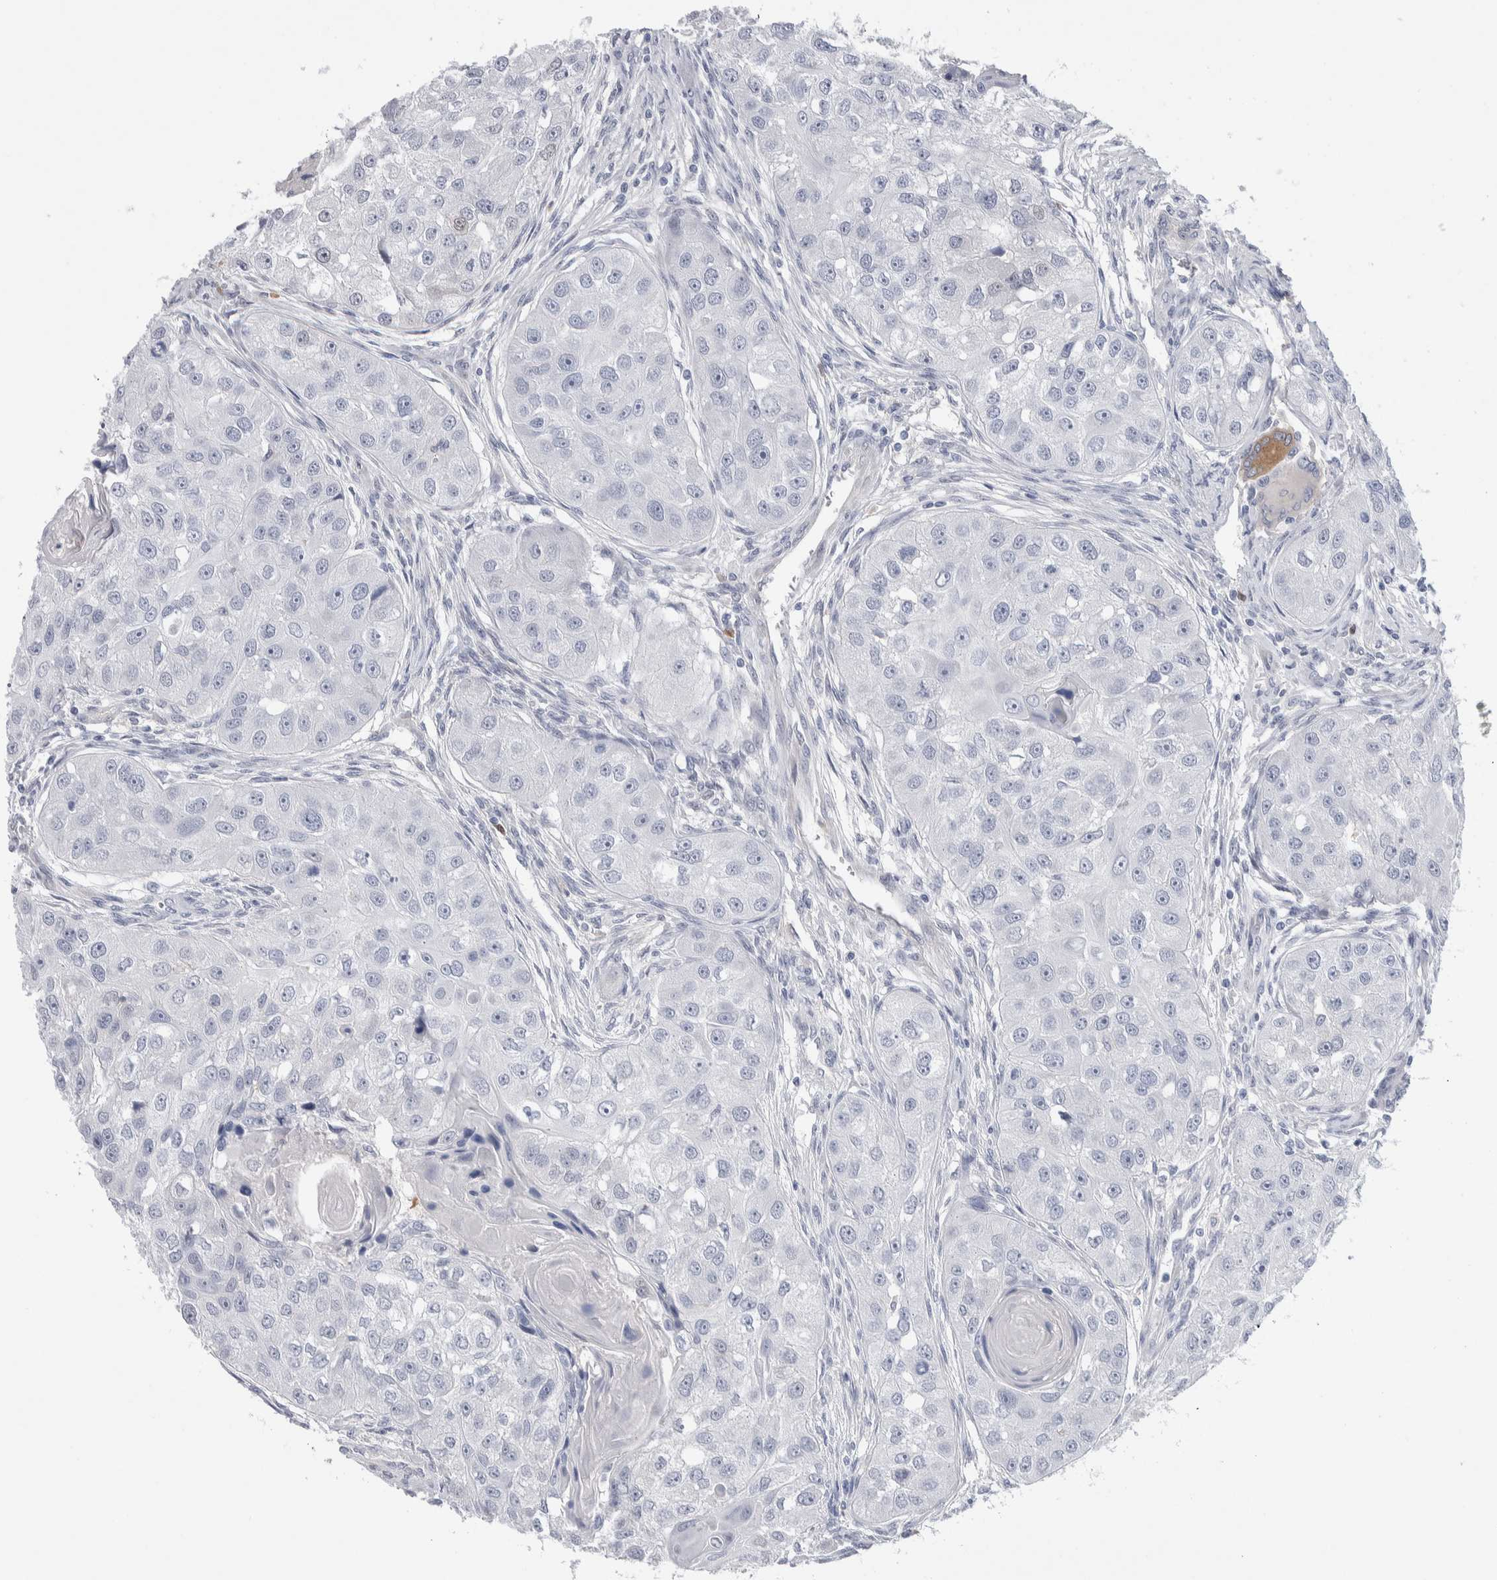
{"staining": {"intensity": "negative", "quantity": "none", "location": "none"}, "tissue": "head and neck cancer", "cell_type": "Tumor cells", "image_type": "cancer", "snomed": [{"axis": "morphology", "description": "Normal tissue, NOS"}, {"axis": "morphology", "description": "Squamous cell carcinoma, NOS"}, {"axis": "topography", "description": "Skeletal muscle"}, {"axis": "topography", "description": "Head-Neck"}], "caption": "Immunohistochemistry photomicrograph of neoplastic tissue: human head and neck cancer stained with DAB exhibits no significant protein positivity in tumor cells.", "gene": "LURAP1L", "patient": {"sex": "male", "age": 51}}